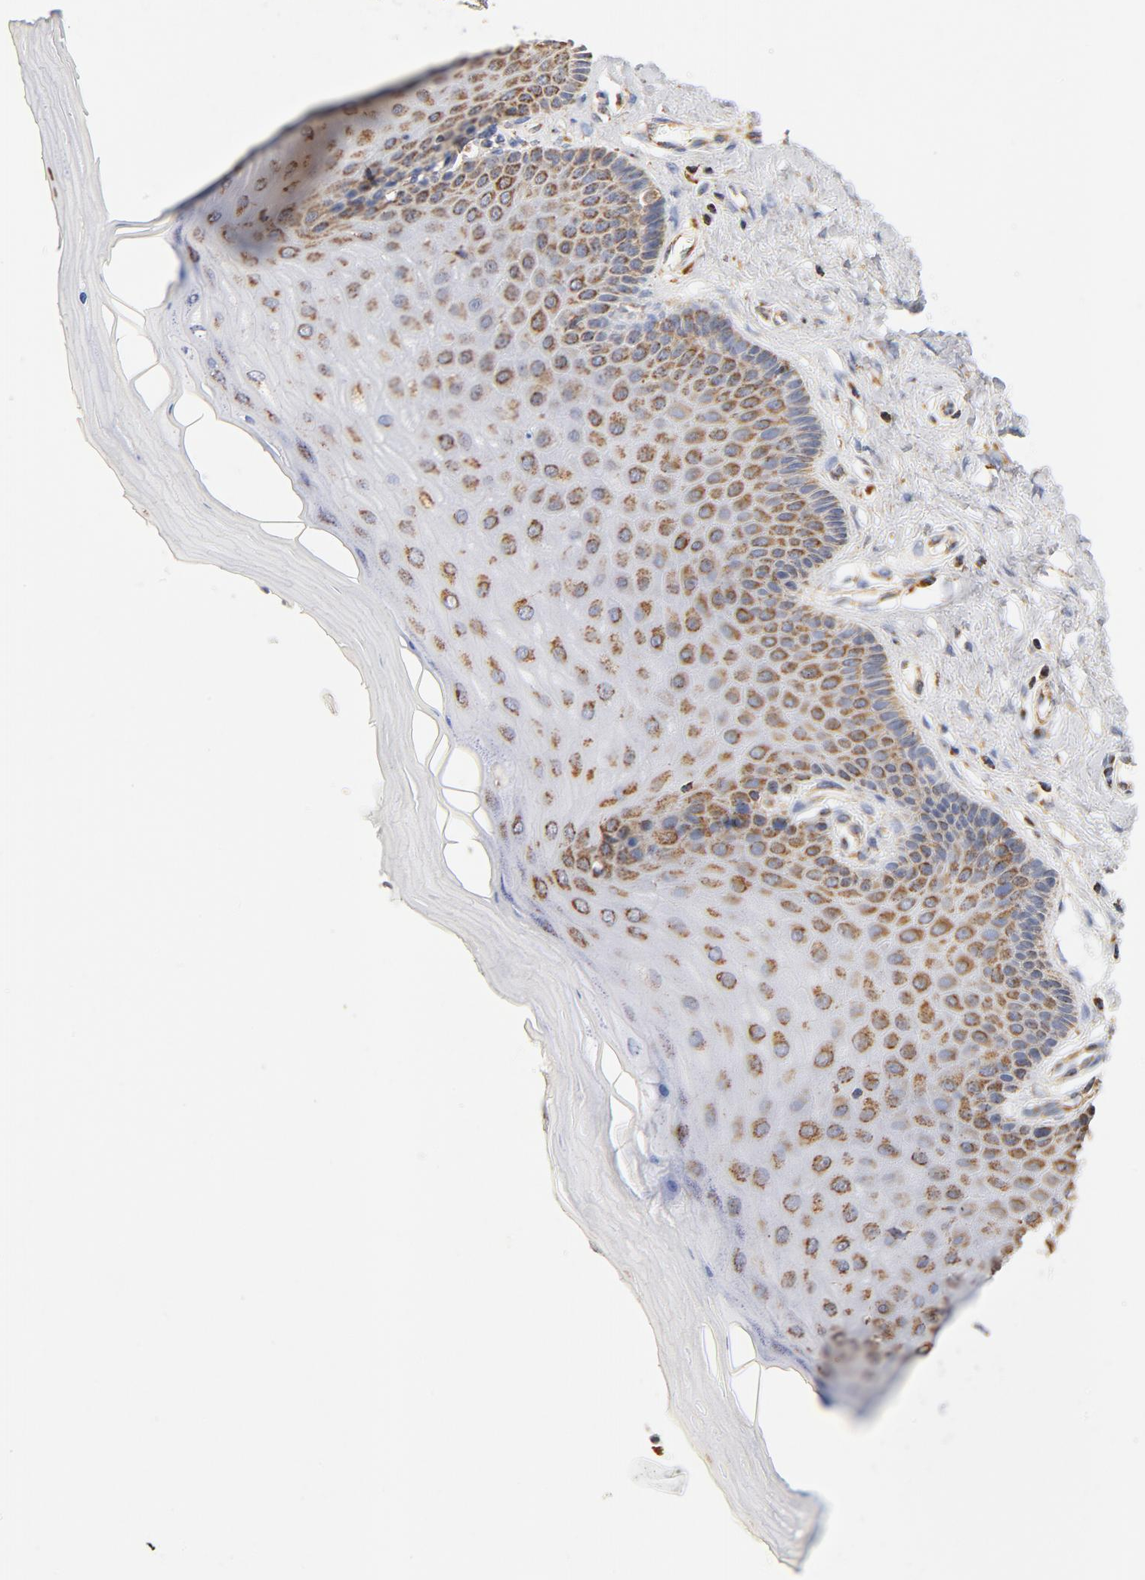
{"staining": {"intensity": "moderate", "quantity": ">75%", "location": "cytoplasmic/membranous"}, "tissue": "cervix", "cell_type": "Glandular cells", "image_type": "normal", "snomed": [{"axis": "morphology", "description": "Normal tissue, NOS"}, {"axis": "topography", "description": "Cervix"}], "caption": "A medium amount of moderate cytoplasmic/membranous staining is present in approximately >75% of glandular cells in normal cervix. (DAB (3,3'-diaminobenzidine) IHC with brightfield microscopy, high magnification).", "gene": "COX4I1", "patient": {"sex": "female", "age": 55}}